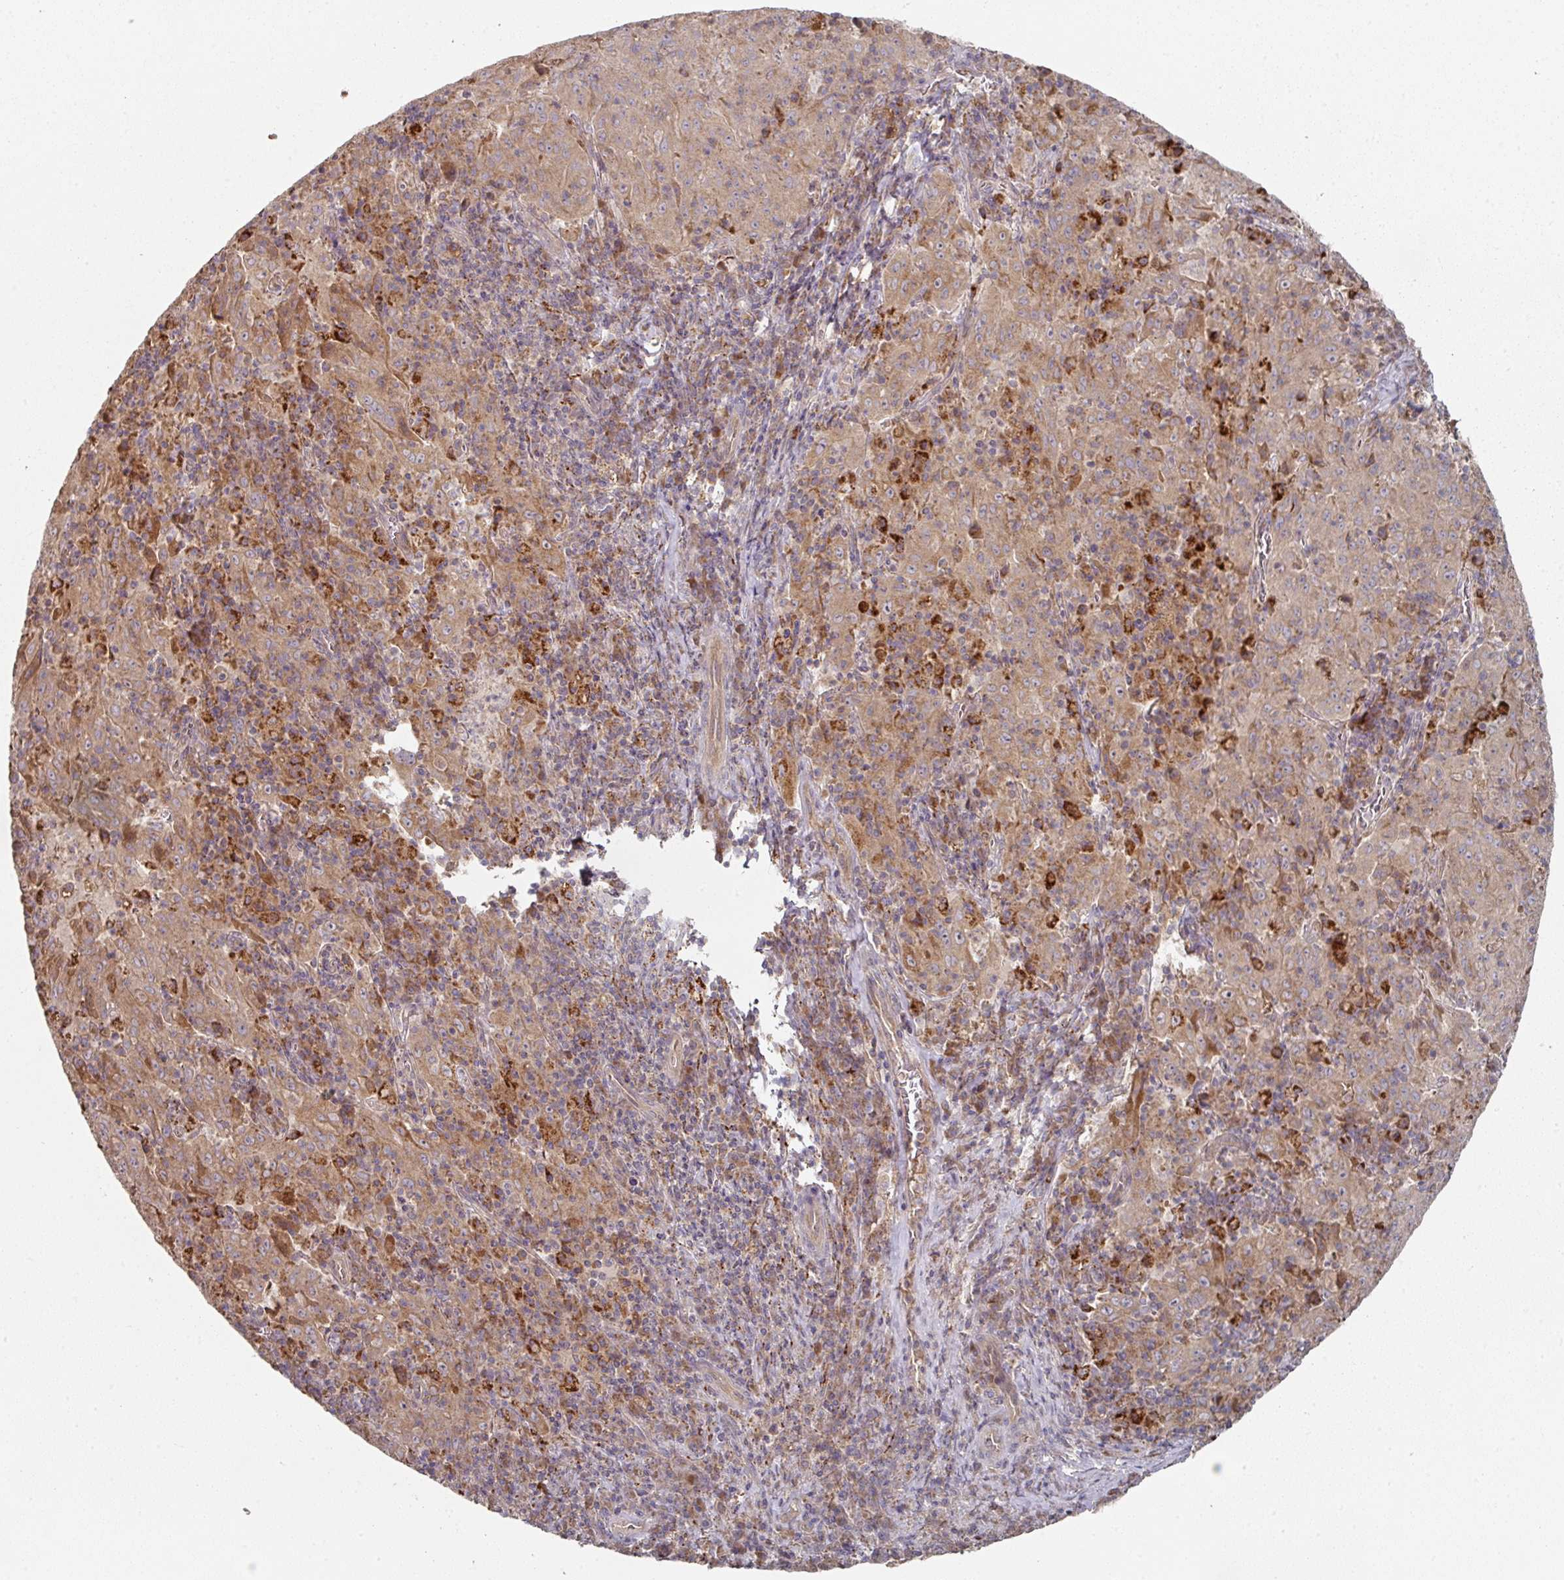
{"staining": {"intensity": "moderate", "quantity": ">75%", "location": "cytoplasmic/membranous"}, "tissue": "pancreatic cancer", "cell_type": "Tumor cells", "image_type": "cancer", "snomed": [{"axis": "morphology", "description": "Adenocarcinoma, NOS"}, {"axis": "topography", "description": "Pancreas"}], "caption": "Immunohistochemical staining of pancreatic cancer reveals medium levels of moderate cytoplasmic/membranous protein staining in about >75% of tumor cells.", "gene": "DNAJC7", "patient": {"sex": "male", "age": 63}}